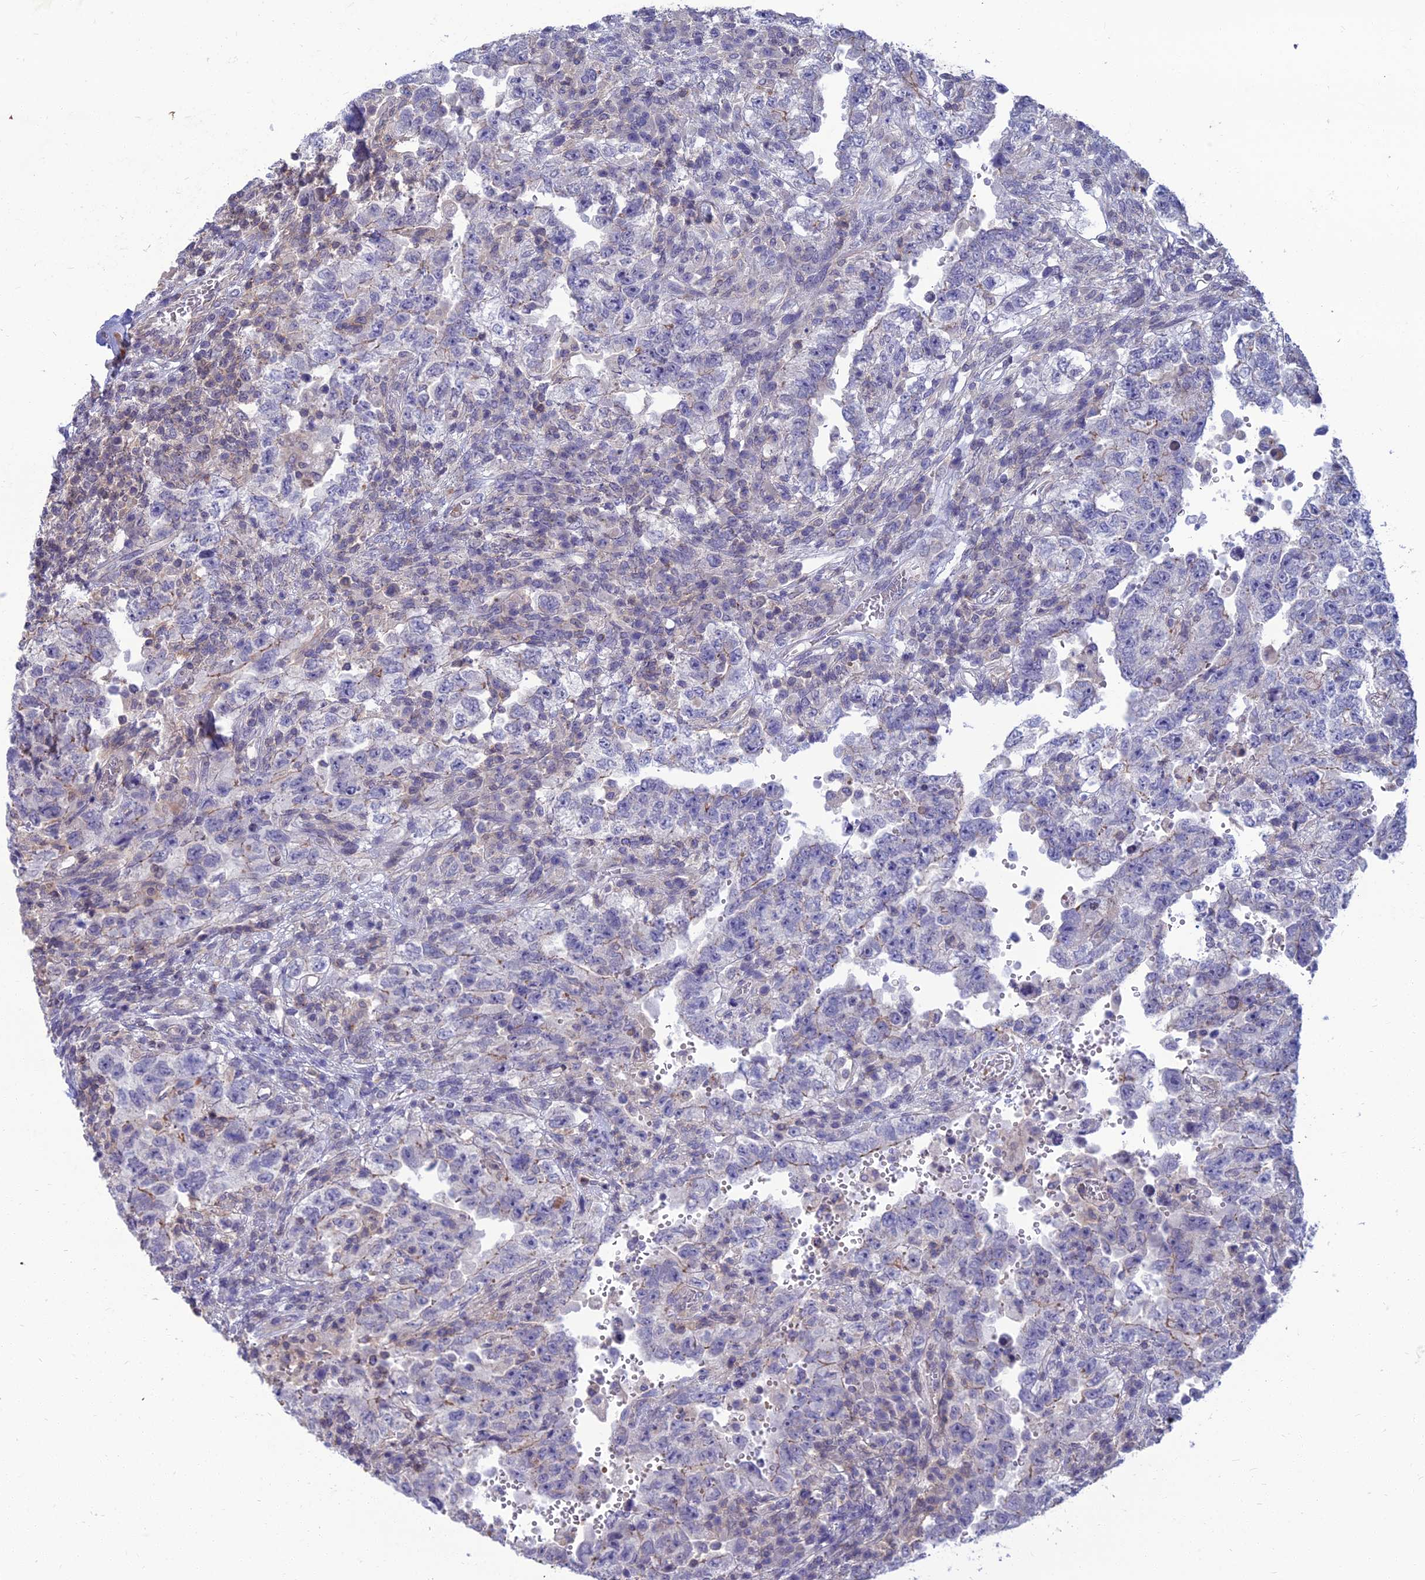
{"staining": {"intensity": "negative", "quantity": "none", "location": "none"}, "tissue": "testis cancer", "cell_type": "Tumor cells", "image_type": "cancer", "snomed": [{"axis": "morphology", "description": "Carcinoma, Embryonal, NOS"}, {"axis": "topography", "description": "Testis"}], "caption": "Immunohistochemistry (IHC) micrograph of neoplastic tissue: testis cancer (embryonal carcinoma) stained with DAB demonstrates no significant protein expression in tumor cells.", "gene": "OPA3", "patient": {"sex": "male", "age": 26}}